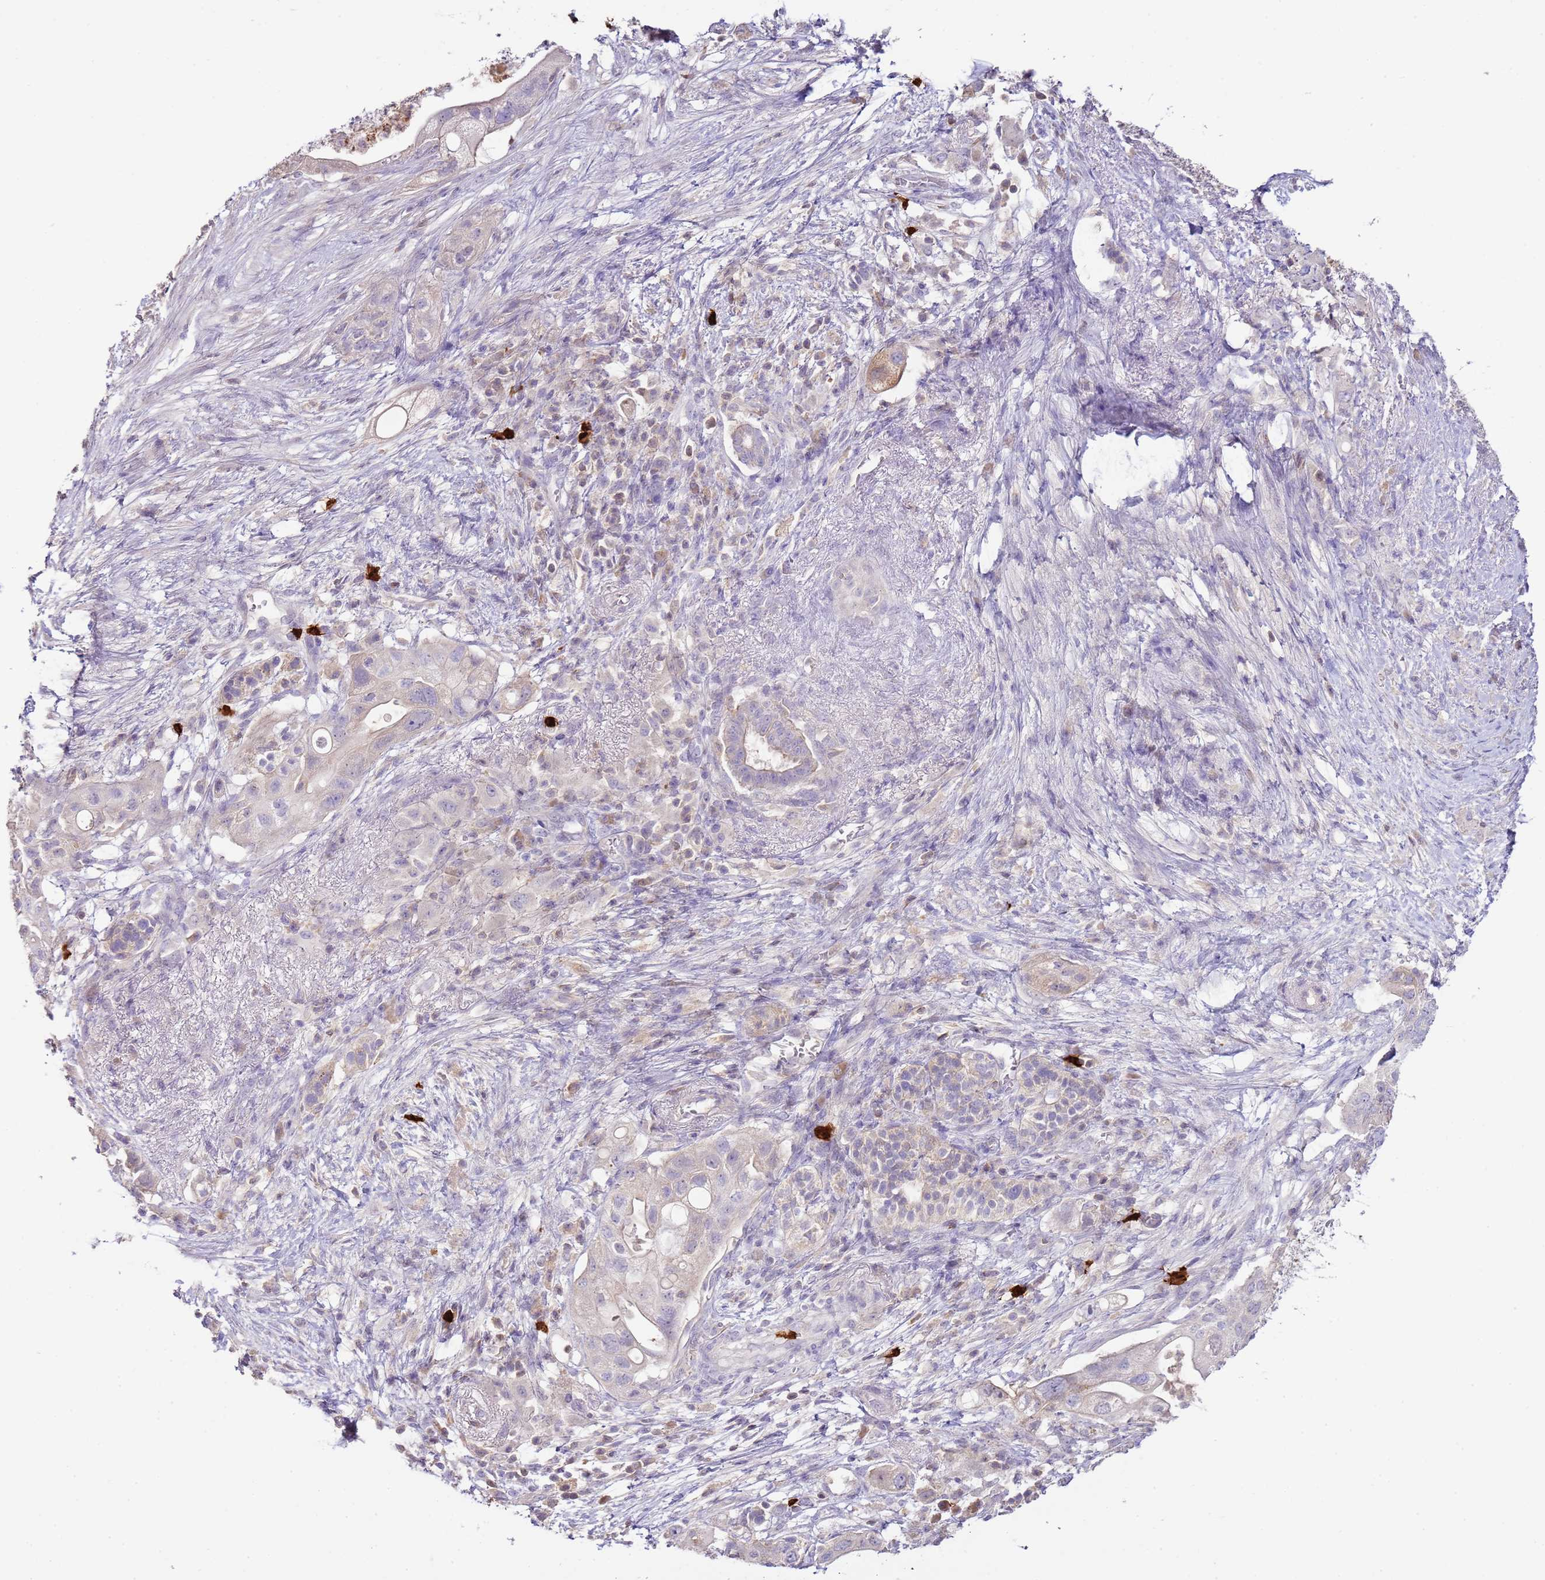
{"staining": {"intensity": "negative", "quantity": "none", "location": "none"}, "tissue": "pancreatic cancer", "cell_type": "Tumor cells", "image_type": "cancer", "snomed": [{"axis": "morphology", "description": "Adenocarcinoma, NOS"}, {"axis": "topography", "description": "Pancreas"}], "caption": "An immunohistochemistry image of adenocarcinoma (pancreatic) is shown. There is no staining in tumor cells of adenocarcinoma (pancreatic).", "gene": "IL2RG", "patient": {"sex": "female", "age": 72}}